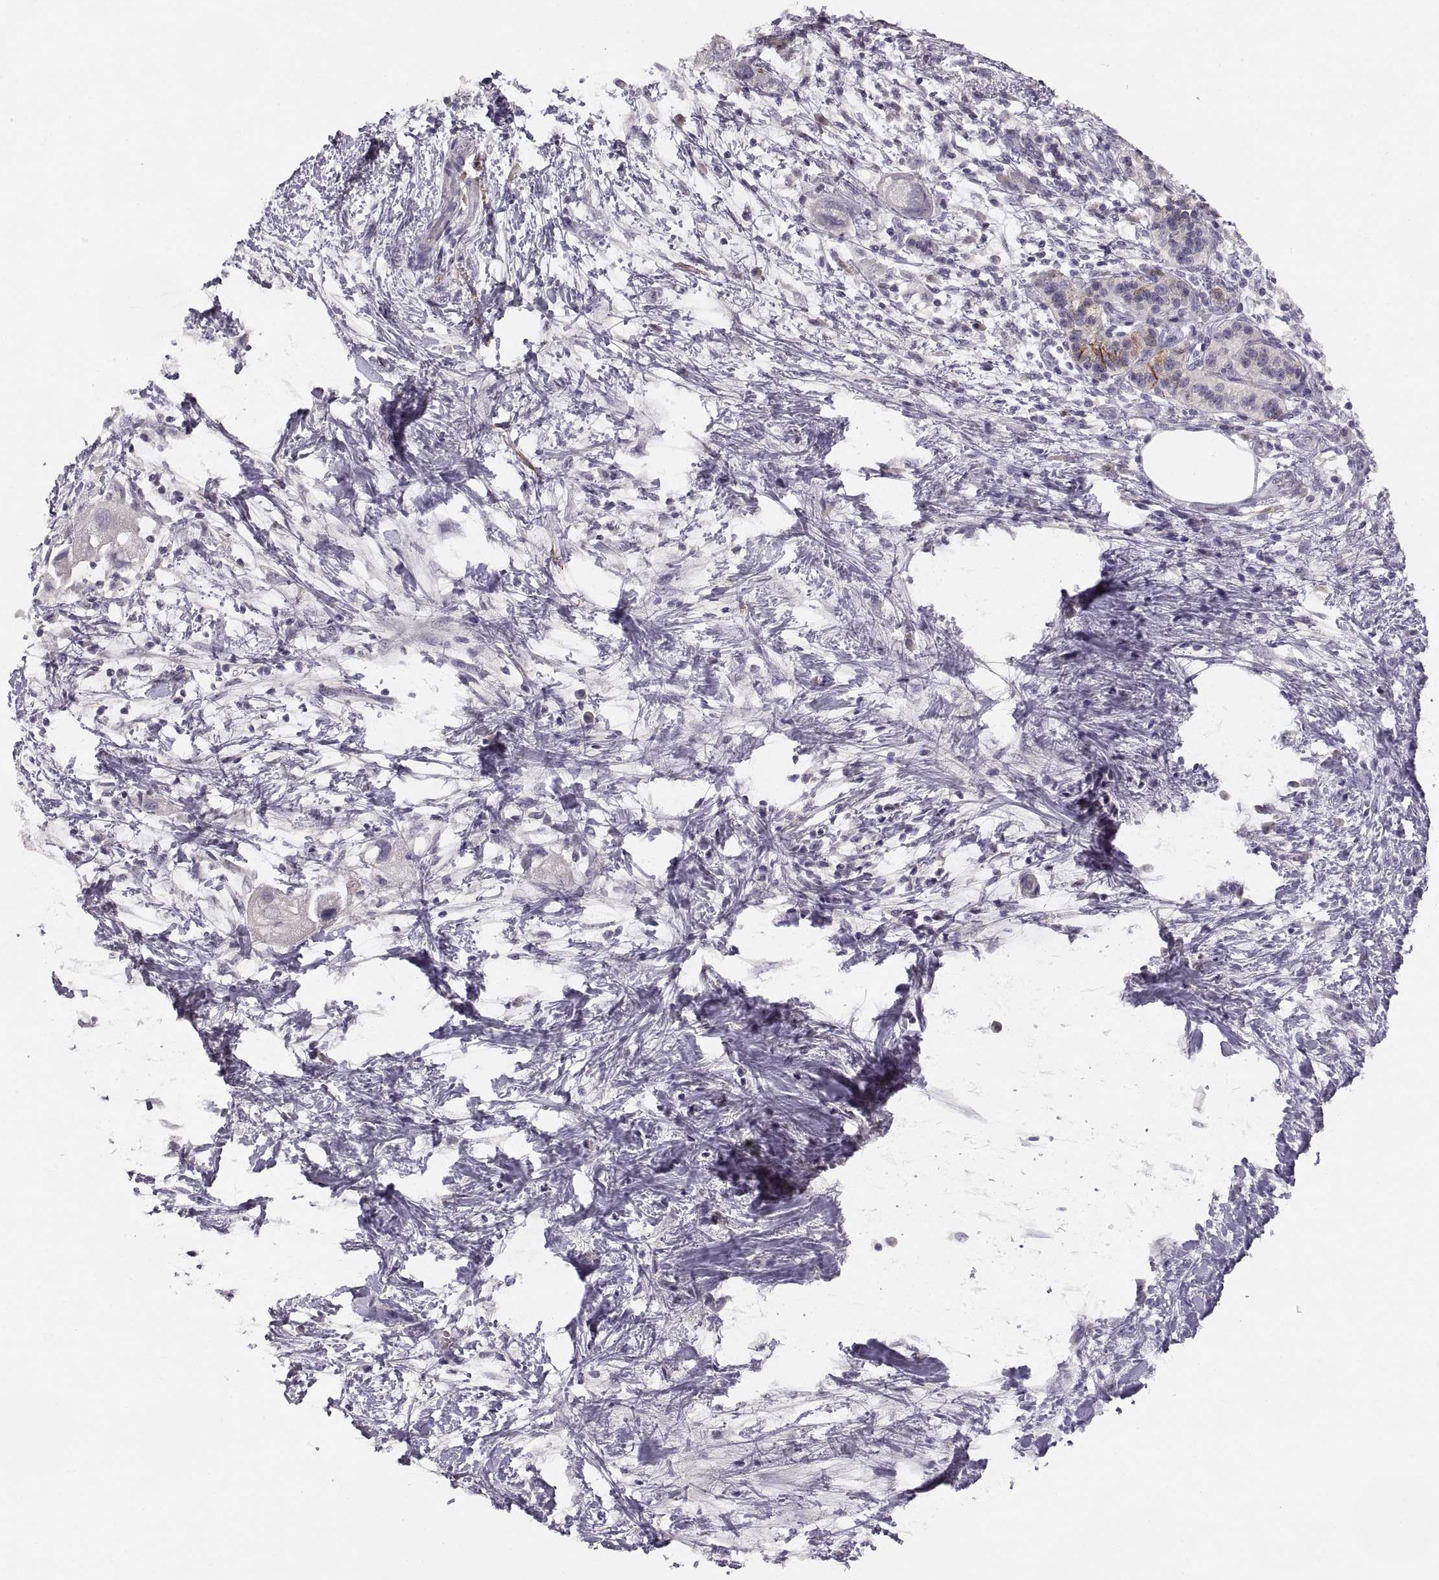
{"staining": {"intensity": "negative", "quantity": "none", "location": "none"}, "tissue": "pancreatic cancer", "cell_type": "Tumor cells", "image_type": "cancer", "snomed": [{"axis": "morphology", "description": "Adenocarcinoma, NOS"}, {"axis": "topography", "description": "Pancreas"}], "caption": "Tumor cells show no significant positivity in pancreatic cancer (adenocarcinoma).", "gene": "CDH2", "patient": {"sex": "female", "age": 72}}